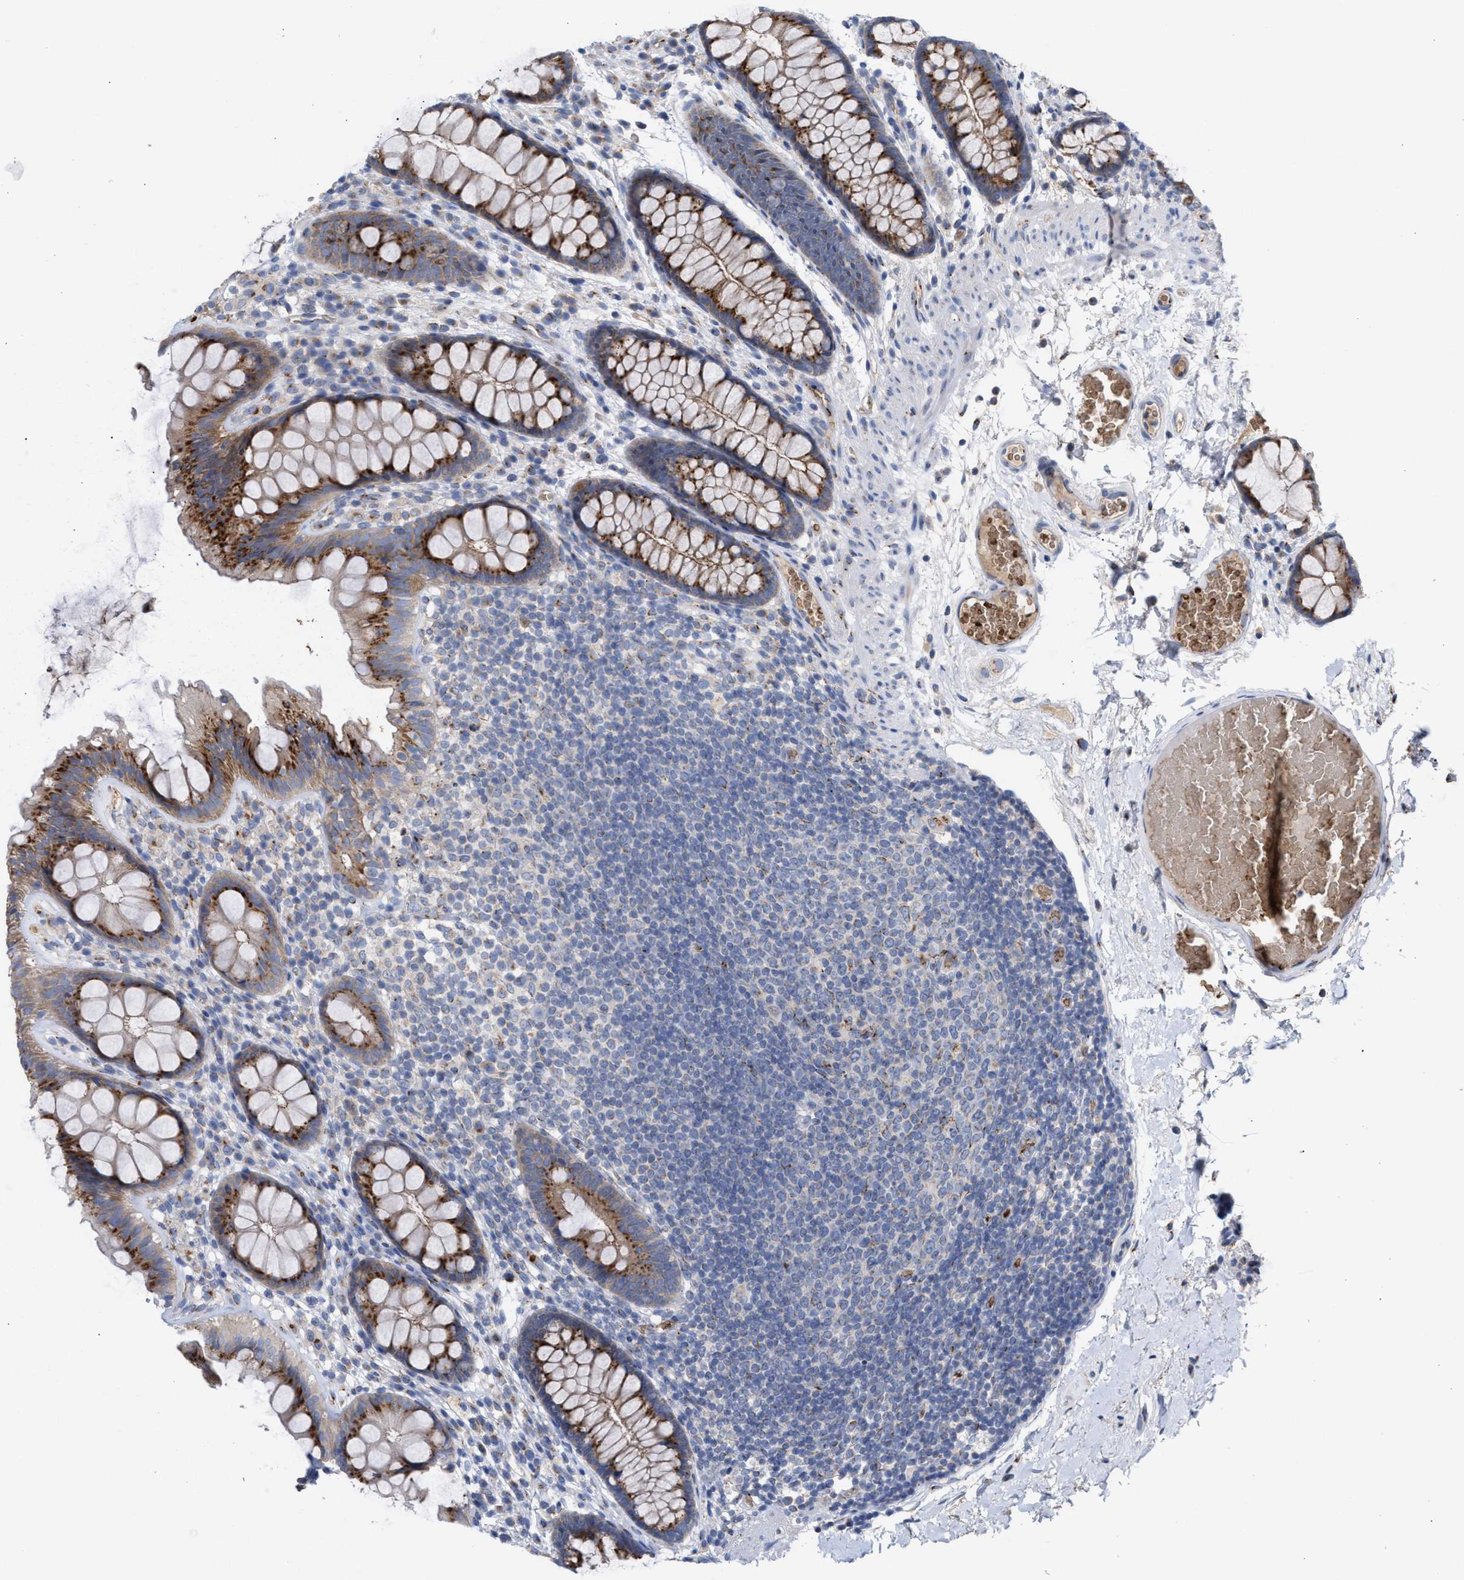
{"staining": {"intensity": "negative", "quantity": "none", "location": "none"}, "tissue": "colon", "cell_type": "Endothelial cells", "image_type": "normal", "snomed": [{"axis": "morphology", "description": "Normal tissue, NOS"}, {"axis": "topography", "description": "Colon"}], "caption": "This is a histopathology image of IHC staining of normal colon, which shows no expression in endothelial cells.", "gene": "CCL2", "patient": {"sex": "female", "age": 56}}